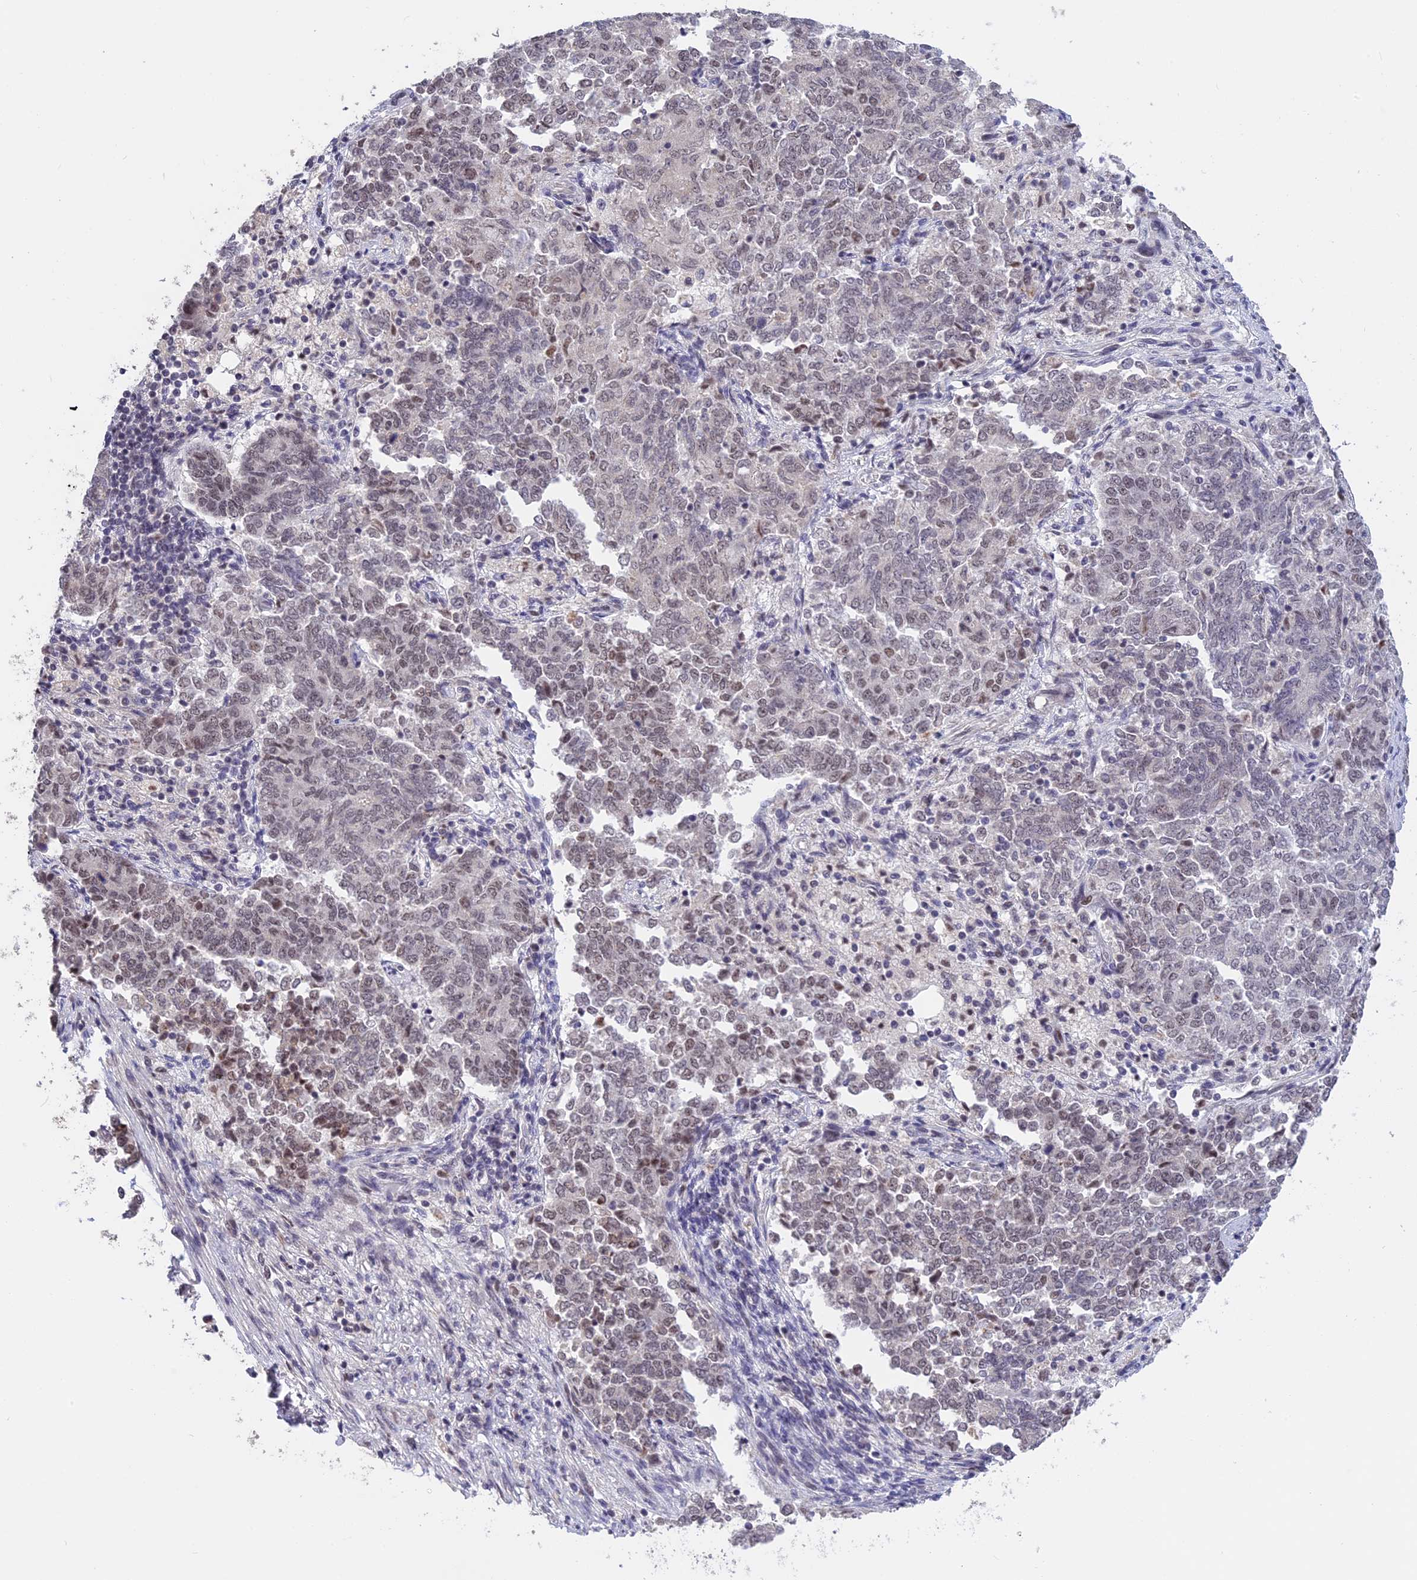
{"staining": {"intensity": "weak", "quantity": "<25%", "location": "nuclear"}, "tissue": "endometrial cancer", "cell_type": "Tumor cells", "image_type": "cancer", "snomed": [{"axis": "morphology", "description": "Adenocarcinoma, NOS"}, {"axis": "topography", "description": "Endometrium"}], "caption": "IHC of human endometrial cancer (adenocarcinoma) displays no staining in tumor cells.", "gene": "POLR2C", "patient": {"sex": "female", "age": 80}}